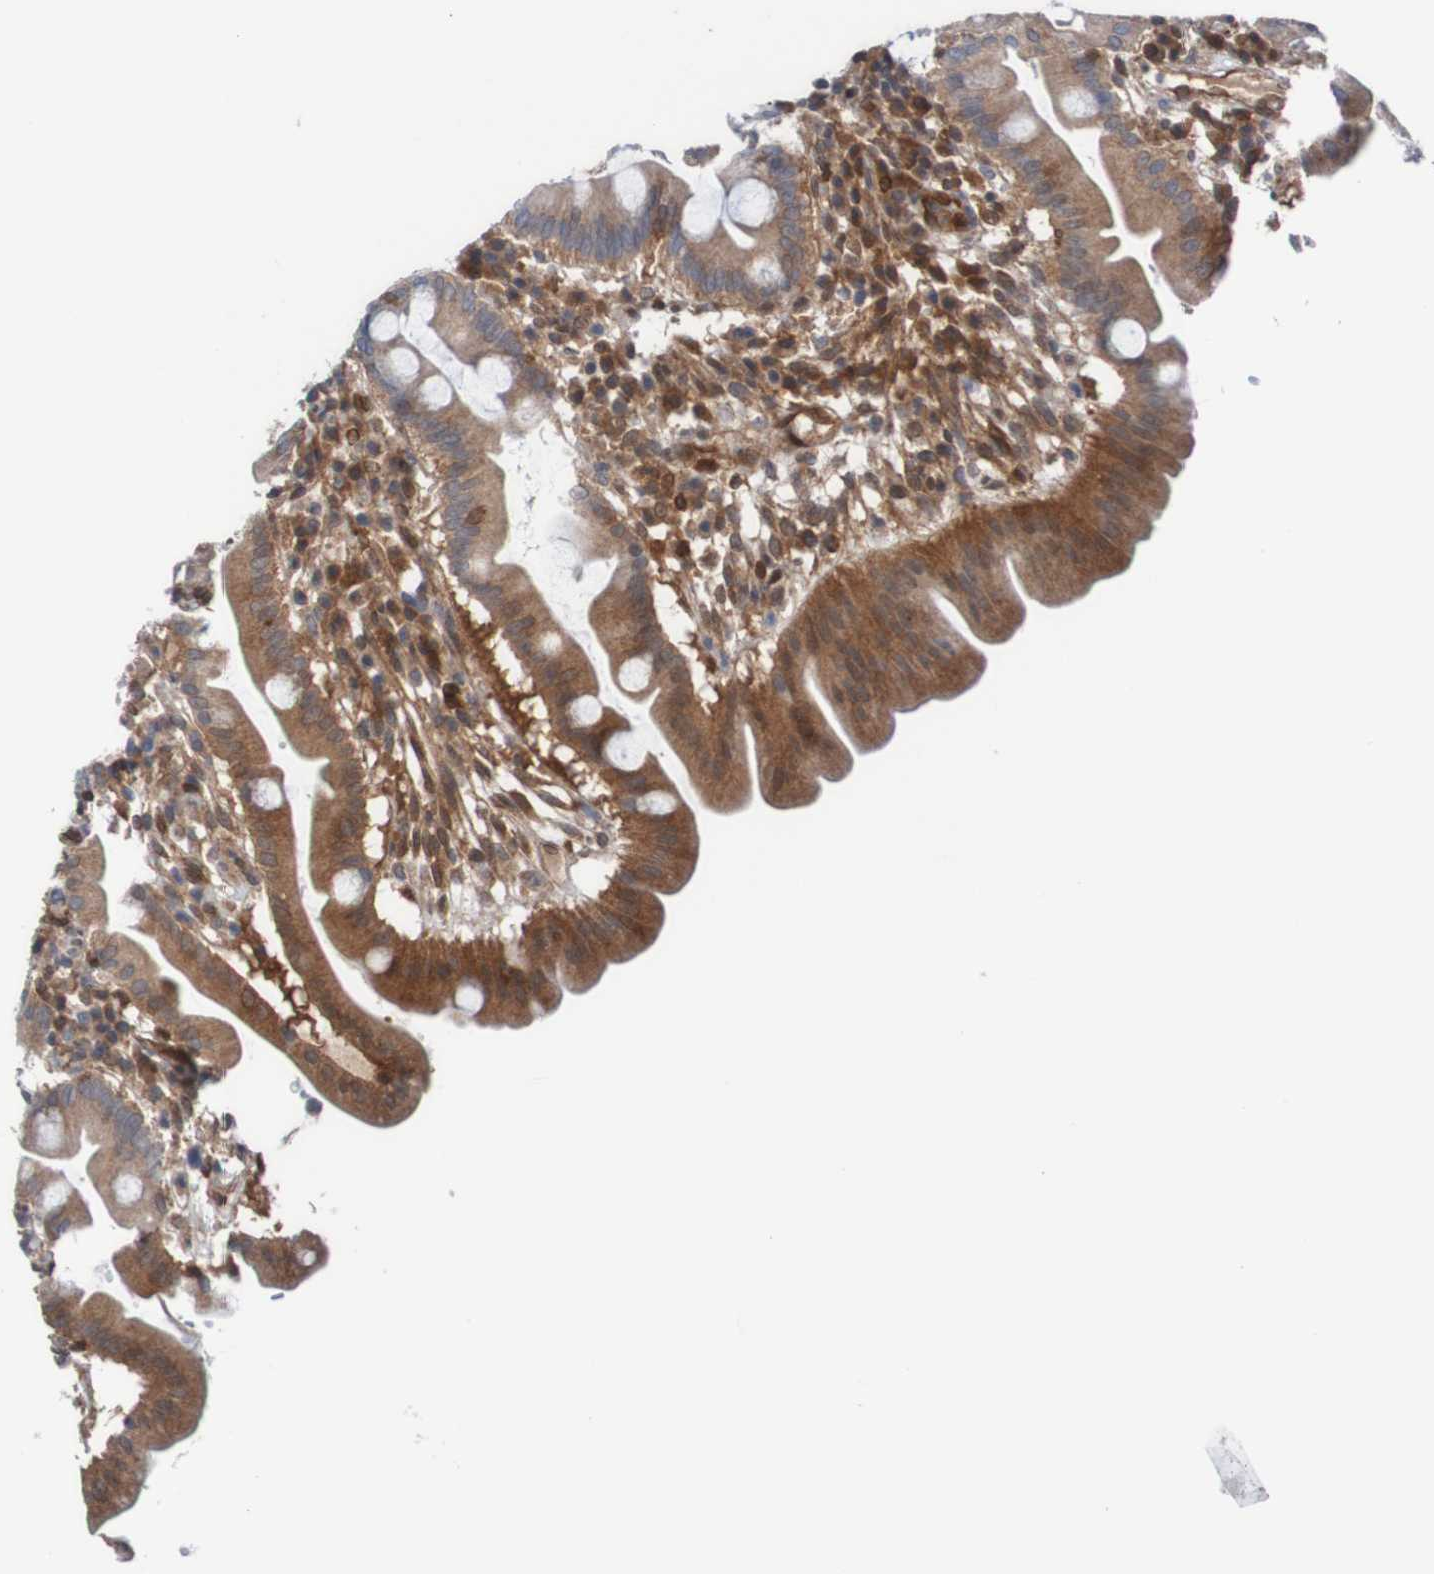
{"staining": {"intensity": "strong", "quantity": "25%-75%", "location": "cytoplasmic/membranous,nuclear"}, "tissue": "duodenum", "cell_type": "Glandular cells", "image_type": "normal", "snomed": [{"axis": "morphology", "description": "Normal tissue, NOS"}, {"axis": "topography", "description": "Duodenum"}], "caption": "IHC photomicrograph of benign human duodenum stained for a protein (brown), which exhibits high levels of strong cytoplasmic/membranous,nuclear positivity in approximately 25%-75% of glandular cells.", "gene": "RIGI", "patient": {"sex": "male", "age": 50}}